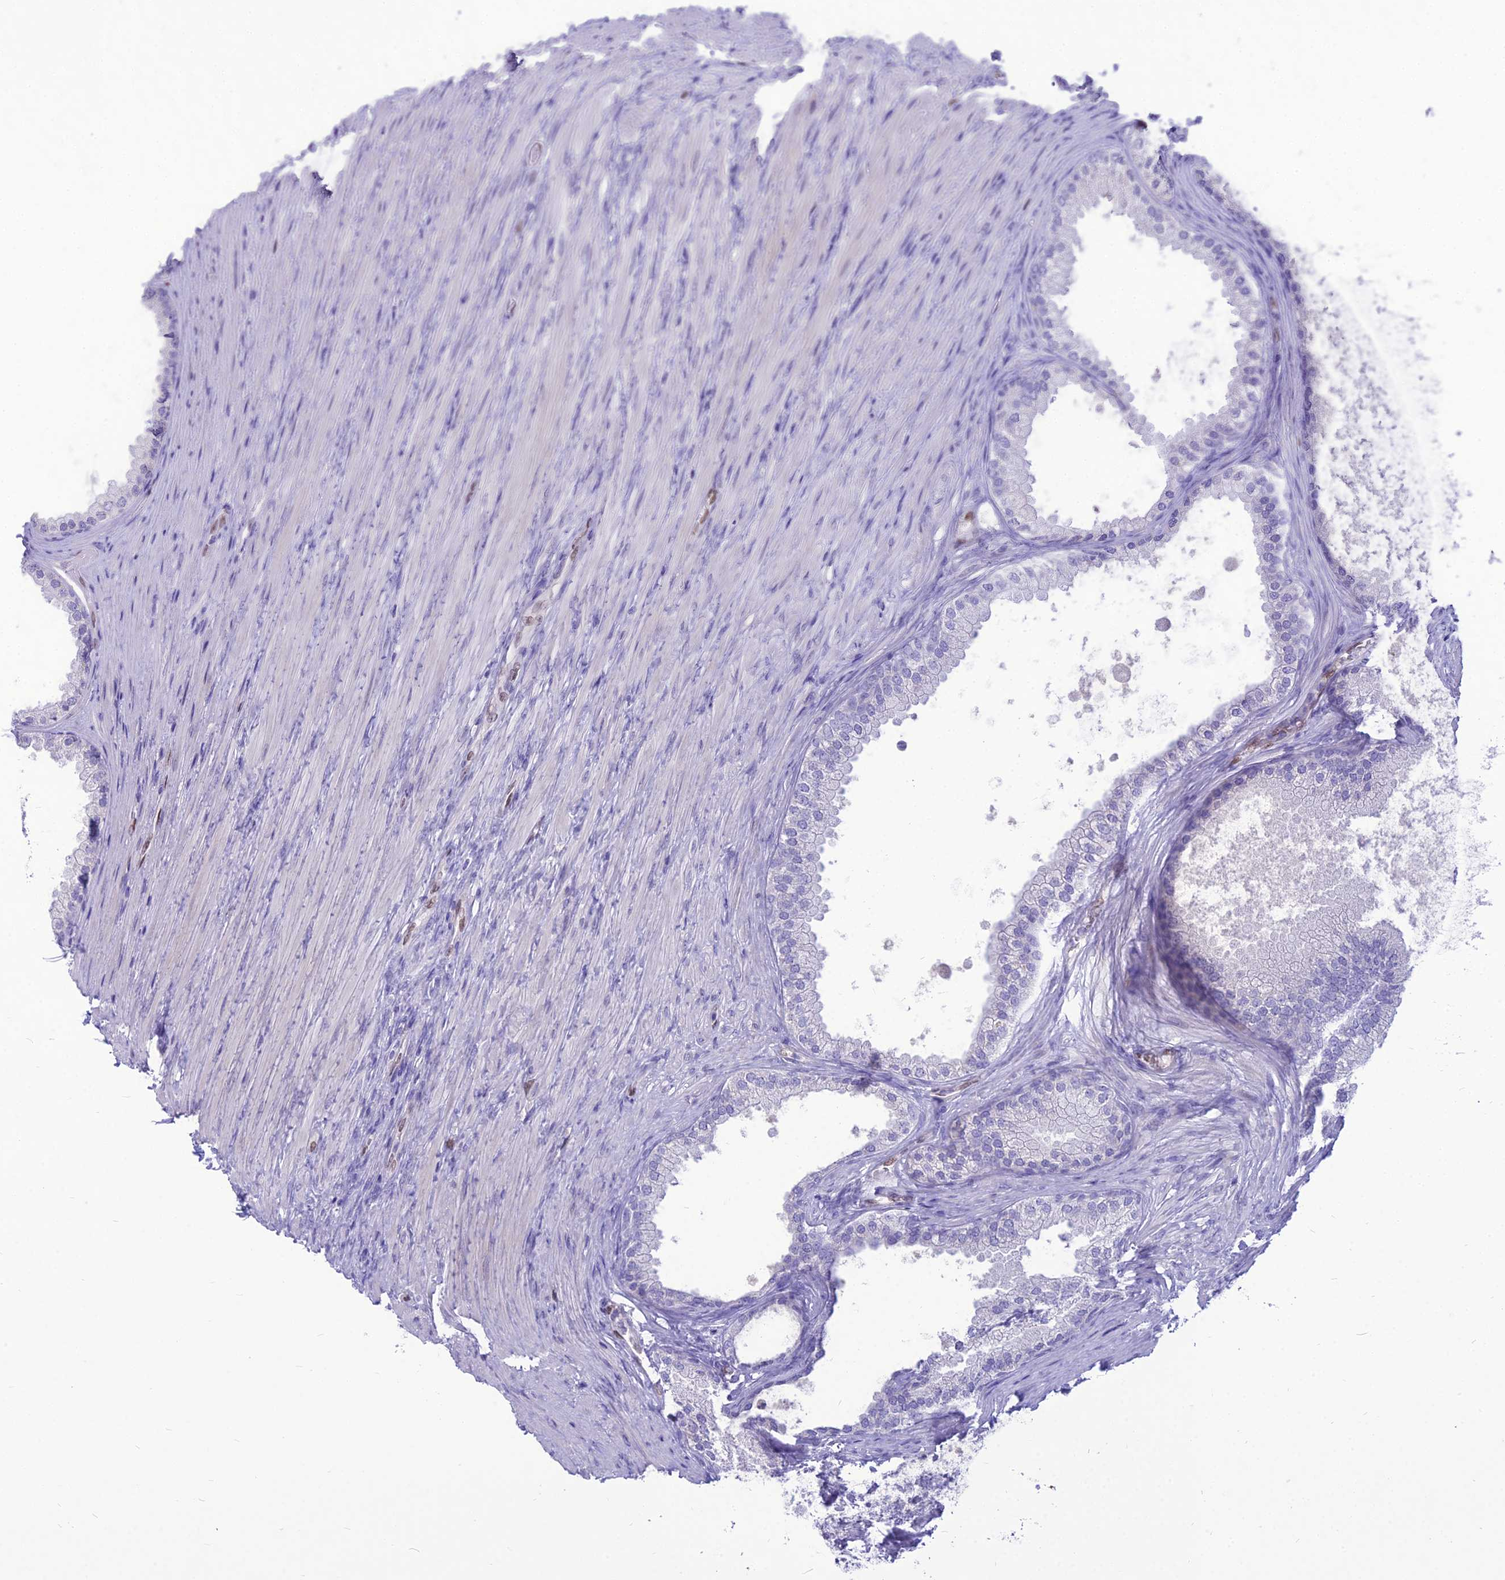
{"staining": {"intensity": "negative", "quantity": "none", "location": "none"}, "tissue": "prostate", "cell_type": "Glandular cells", "image_type": "normal", "snomed": [{"axis": "morphology", "description": "Normal tissue, NOS"}, {"axis": "topography", "description": "Prostate"}], "caption": "High power microscopy photomicrograph of an immunohistochemistry (IHC) image of normal prostate, revealing no significant staining in glandular cells.", "gene": "NOVA2", "patient": {"sex": "male", "age": 76}}